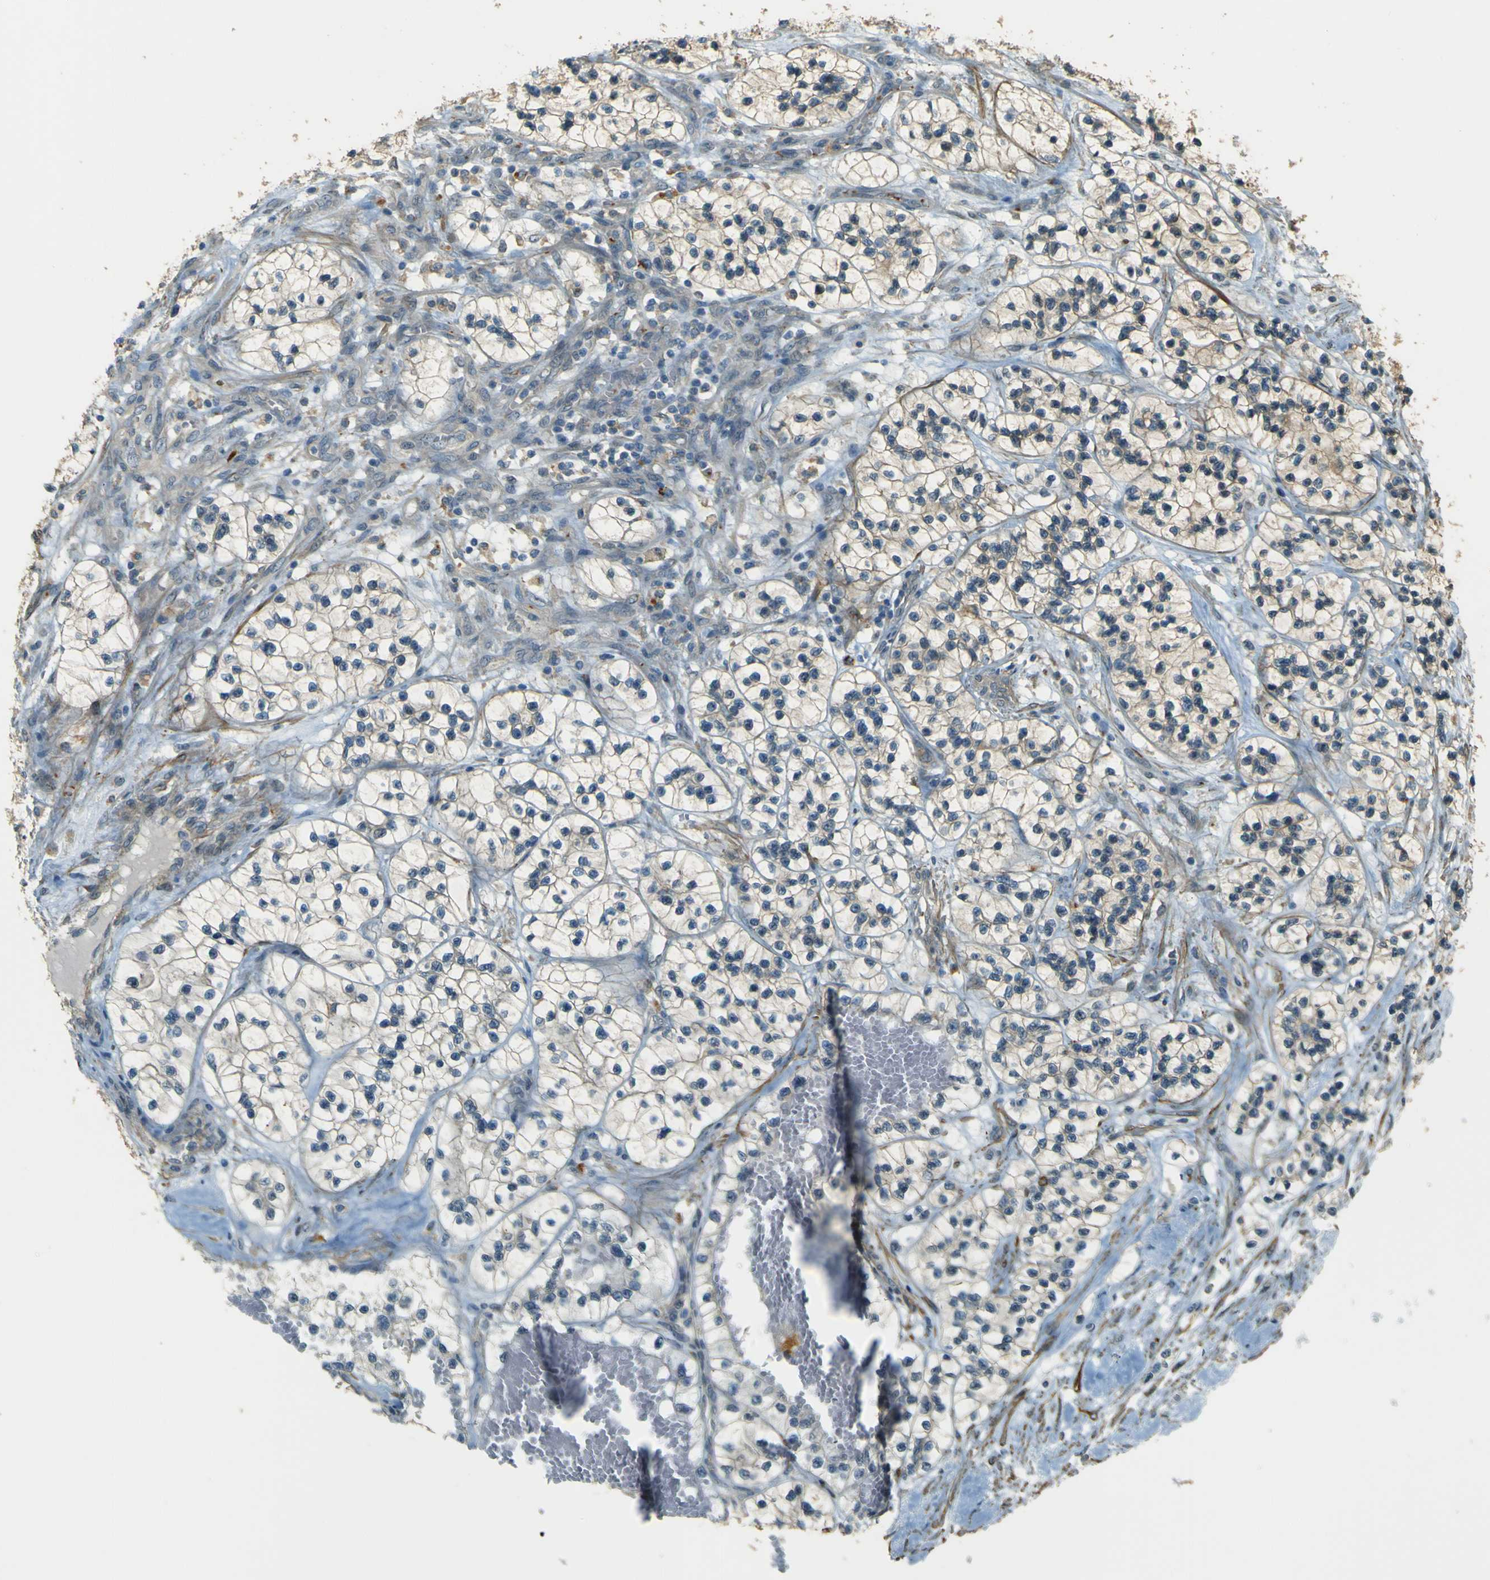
{"staining": {"intensity": "weak", "quantity": "25%-75%", "location": "cytoplasmic/membranous"}, "tissue": "renal cancer", "cell_type": "Tumor cells", "image_type": "cancer", "snomed": [{"axis": "morphology", "description": "Adenocarcinoma, NOS"}, {"axis": "topography", "description": "Kidney"}], "caption": "This is a photomicrograph of IHC staining of renal adenocarcinoma, which shows weak positivity in the cytoplasmic/membranous of tumor cells.", "gene": "NEXN", "patient": {"sex": "female", "age": 57}}